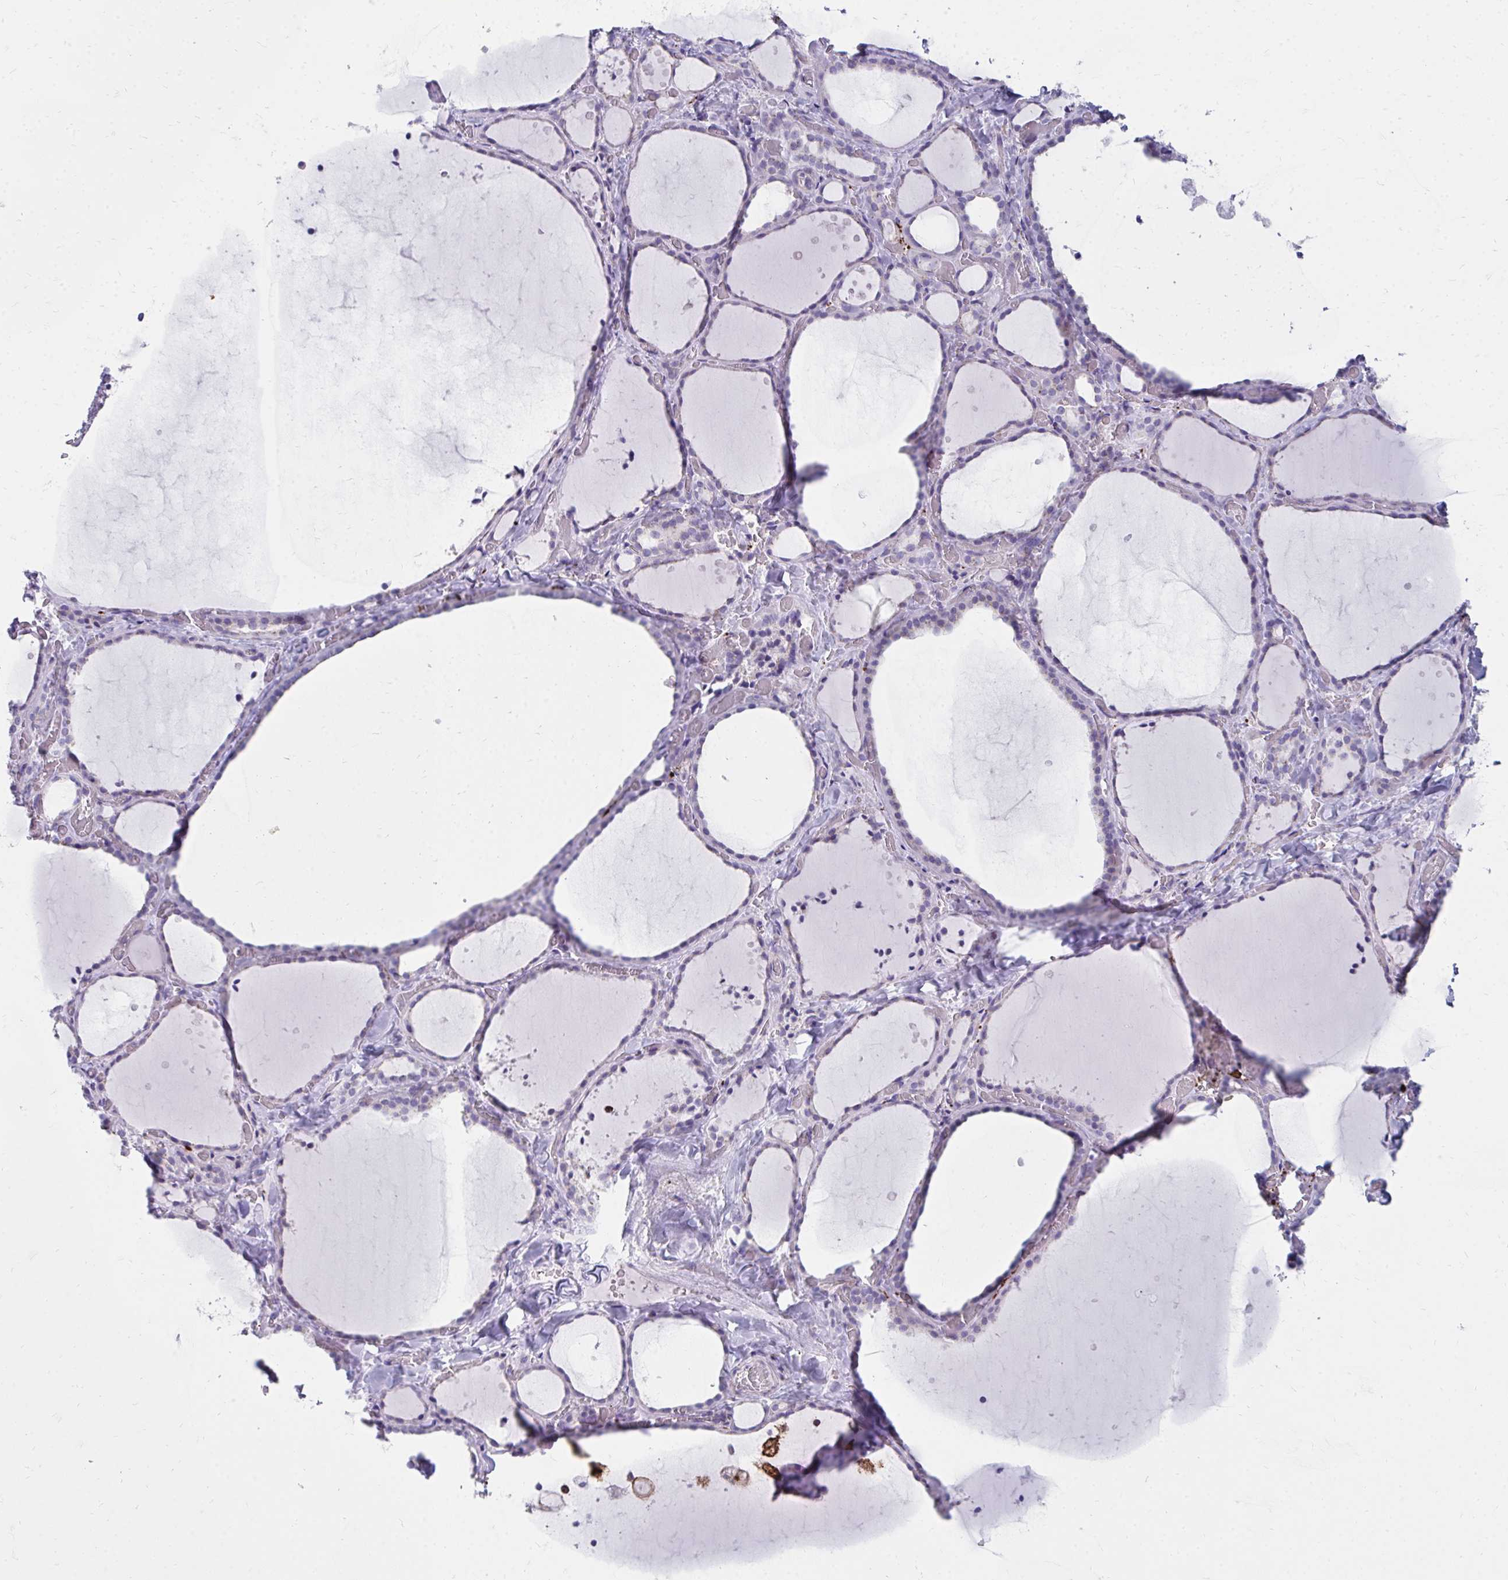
{"staining": {"intensity": "negative", "quantity": "none", "location": "none"}, "tissue": "thyroid gland", "cell_type": "Glandular cells", "image_type": "normal", "snomed": [{"axis": "morphology", "description": "Normal tissue, NOS"}, {"axis": "topography", "description": "Thyroid gland"}], "caption": "An image of thyroid gland stained for a protein reveals no brown staining in glandular cells. Brightfield microscopy of IHC stained with DAB (3,3'-diaminobenzidine) (brown) and hematoxylin (blue), captured at high magnification.", "gene": "CD163", "patient": {"sex": "female", "age": 36}}